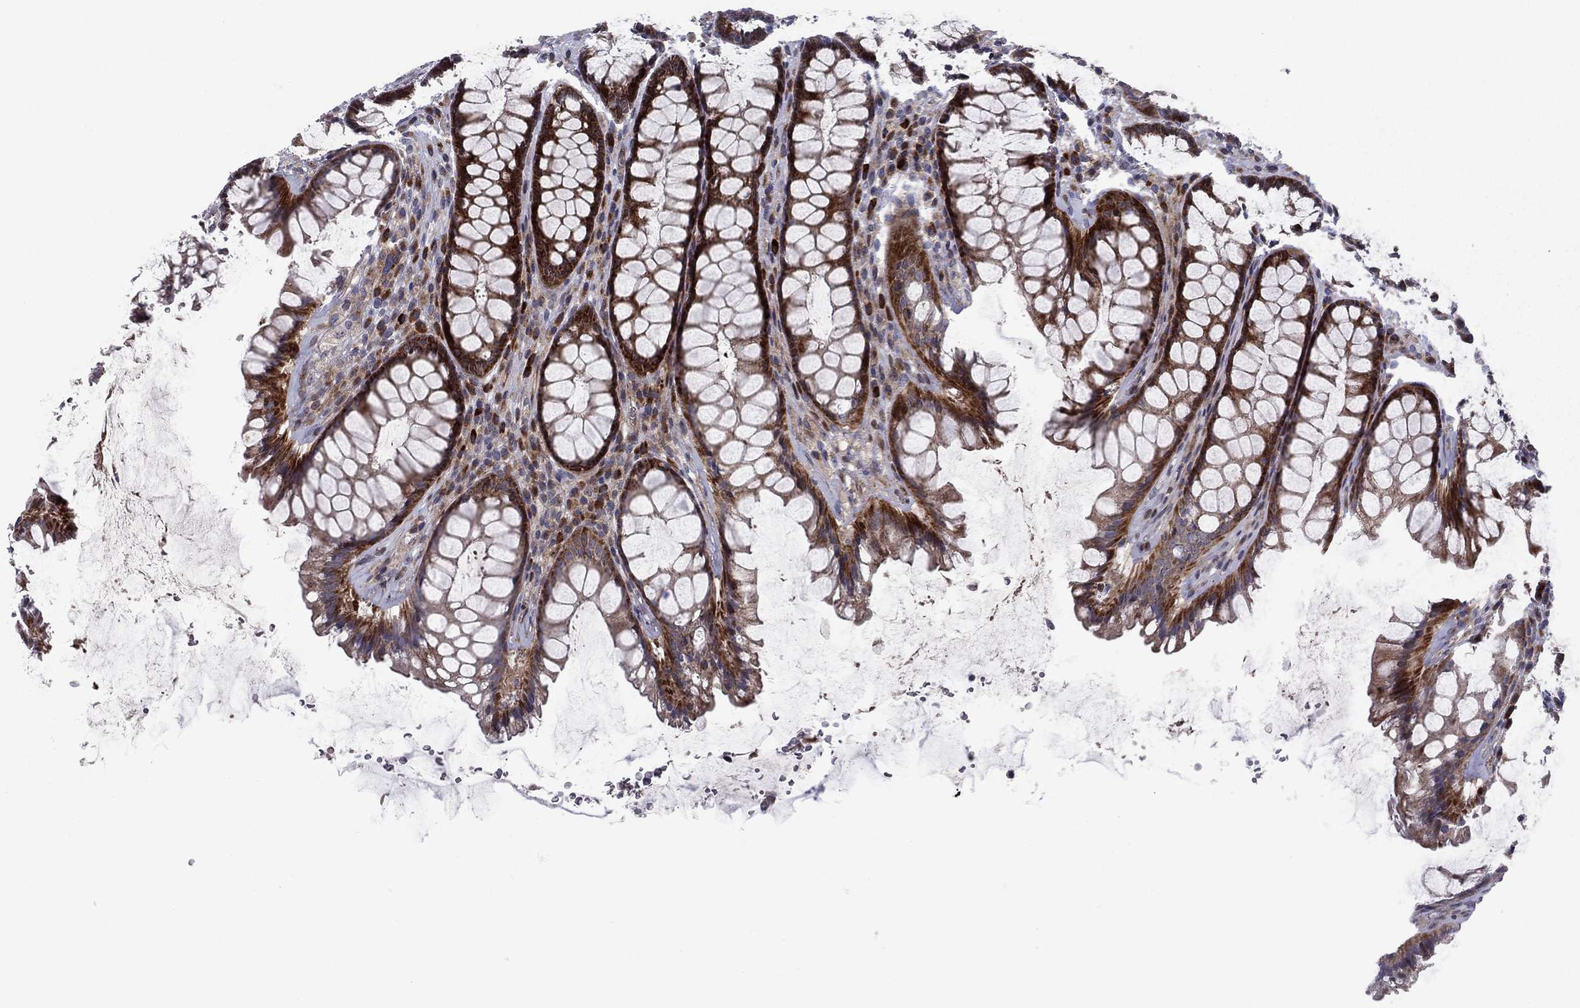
{"staining": {"intensity": "moderate", "quantity": ">75%", "location": "cytoplasmic/membranous"}, "tissue": "rectum", "cell_type": "Glandular cells", "image_type": "normal", "snomed": [{"axis": "morphology", "description": "Normal tissue, NOS"}, {"axis": "topography", "description": "Rectum"}], "caption": "Immunohistochemical staining of benign human rectum exhibits moderate cytoplasmic/membranous protein expression in about >75% of glandular cells. Immunohistochemistry (ihc) stains the protein of interest in brown and the nuclei are stained blue.", "gene": "MIOS", "patient": {"sex": "male", "age": 72}}